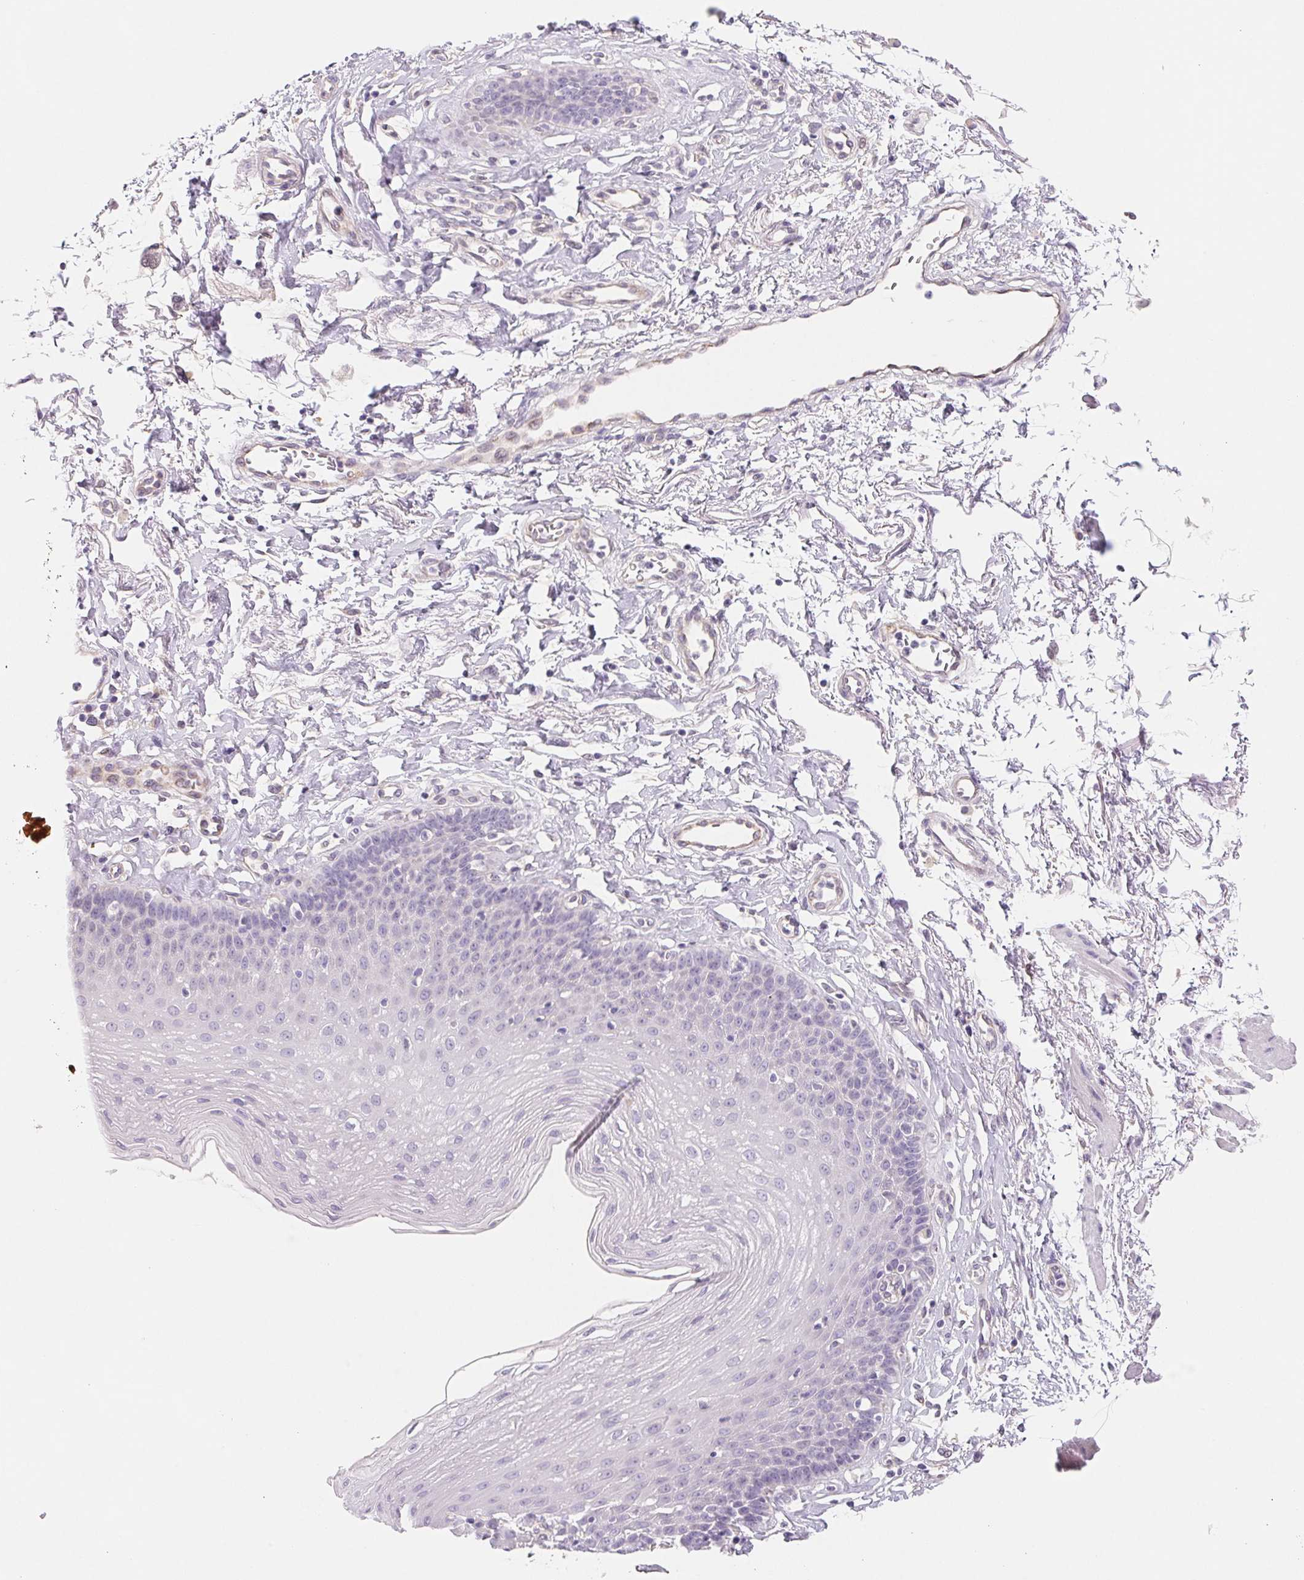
{"staining": {"intensity": "negative", "quantity": "none", "location": "none"}, "tissue": "esophagus", "cell_type": "Squamous epithelial cells", "image_type": "normal", "snomed": [{"axis": "morphology", "description": "Normal tissue, NOS"}, {"axis": "topography", "description": "Esophagus"}], "caption": "Squamous epithelial cells are negative for protein expression in benign human esophagus. (DAB immunohistochemistry visualized using brightfield microscopy, high magnification).", "gene": "CTNND2", "patient": {"sex": "female", "age": 81}}